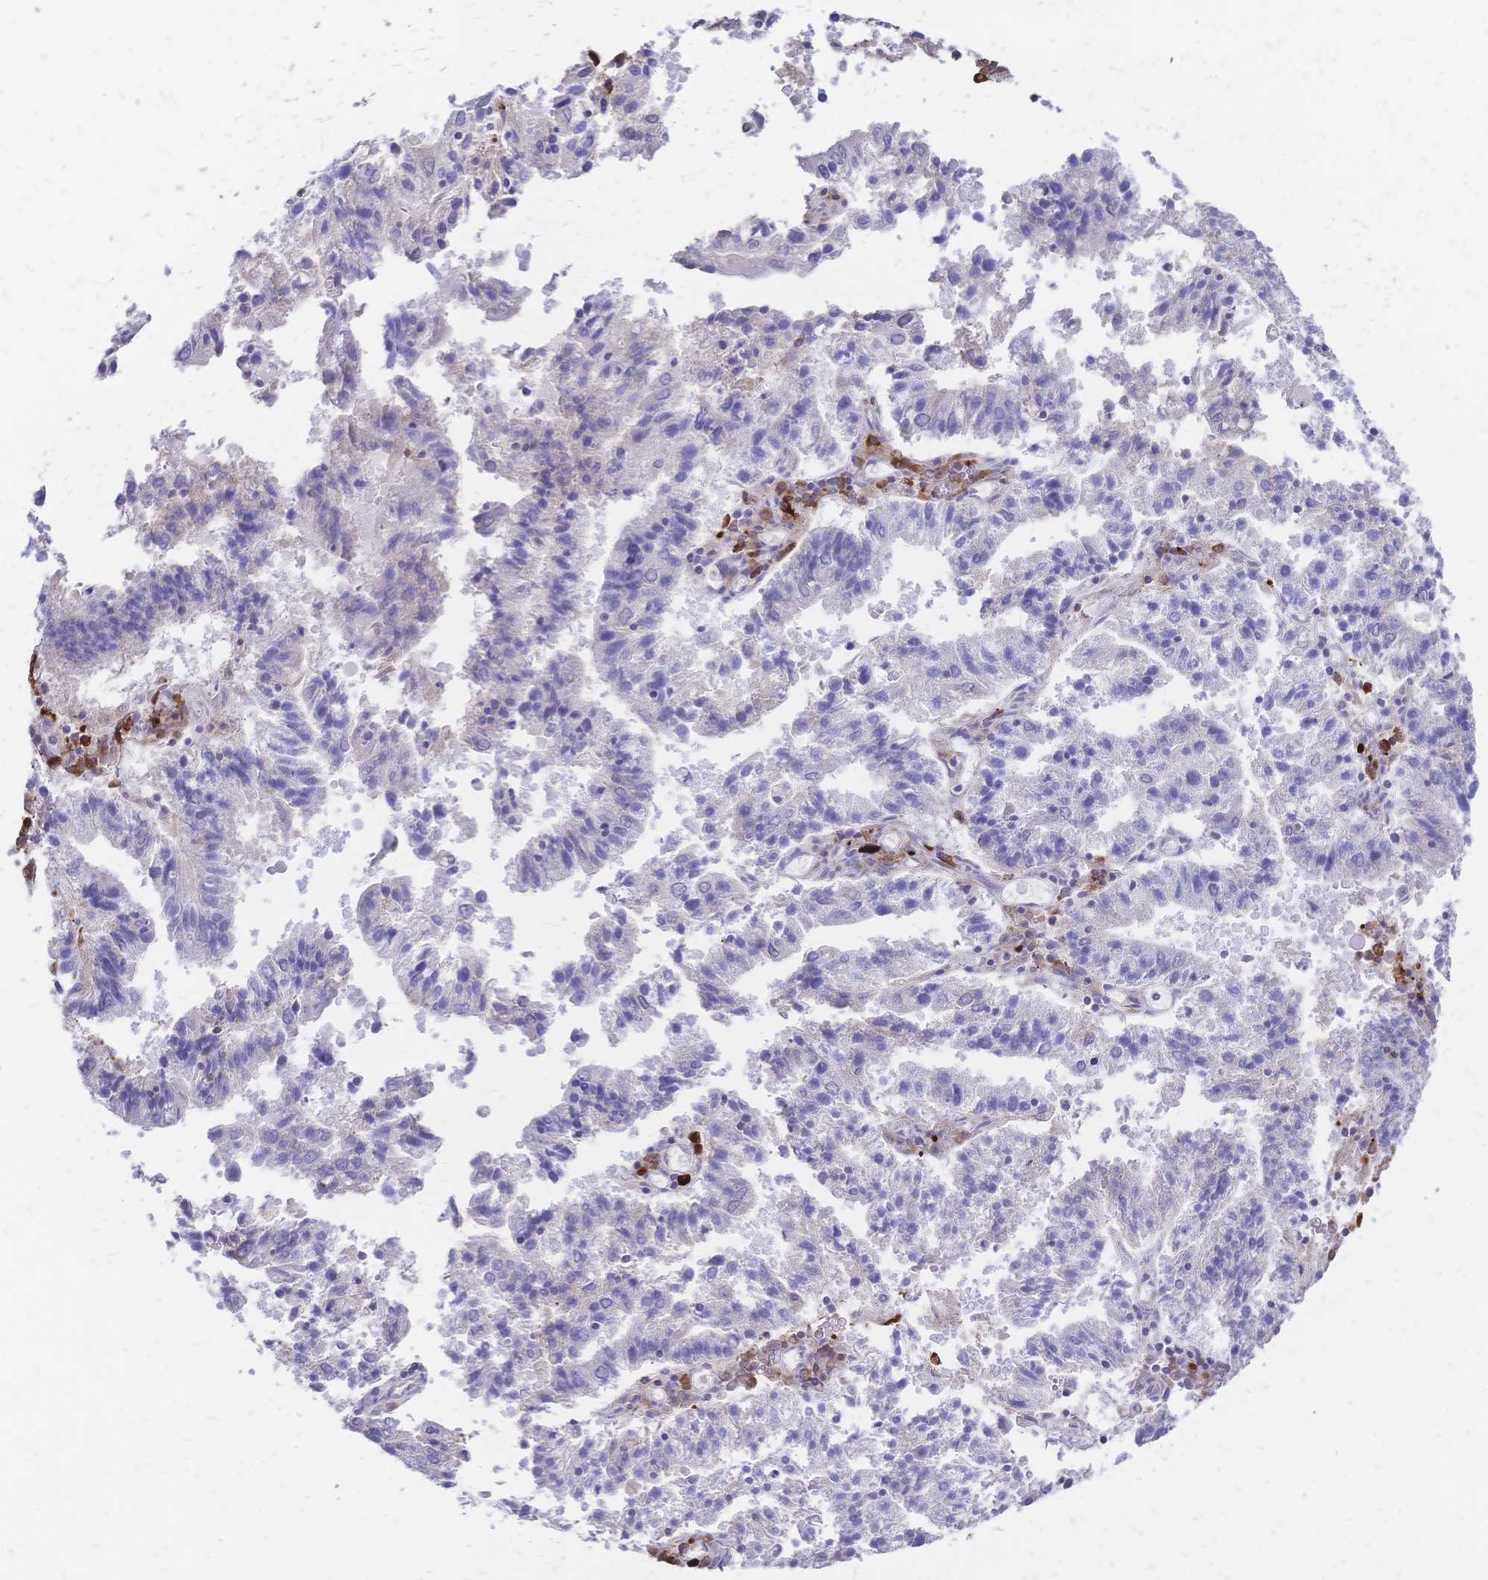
{"staining": {"intensity": "negative", "quantity": "none", "location": "none"}, "tissue": "endometrial cancer", "cell_type": "Tumor cells", "image_type": "cancer", "snomed": [{"axis": "morphology", "description": "Adenocarcinoma, NOS"}, {"axis": "topography", "description": "Endometrium"}], "caption": "The IHC histopathology image has no significant staining in tumor cells of endometrial cancer (adenocarcinoma) tissue.", "gene": "IL2RA", "patient": {"sex": "female", "age": 82}}